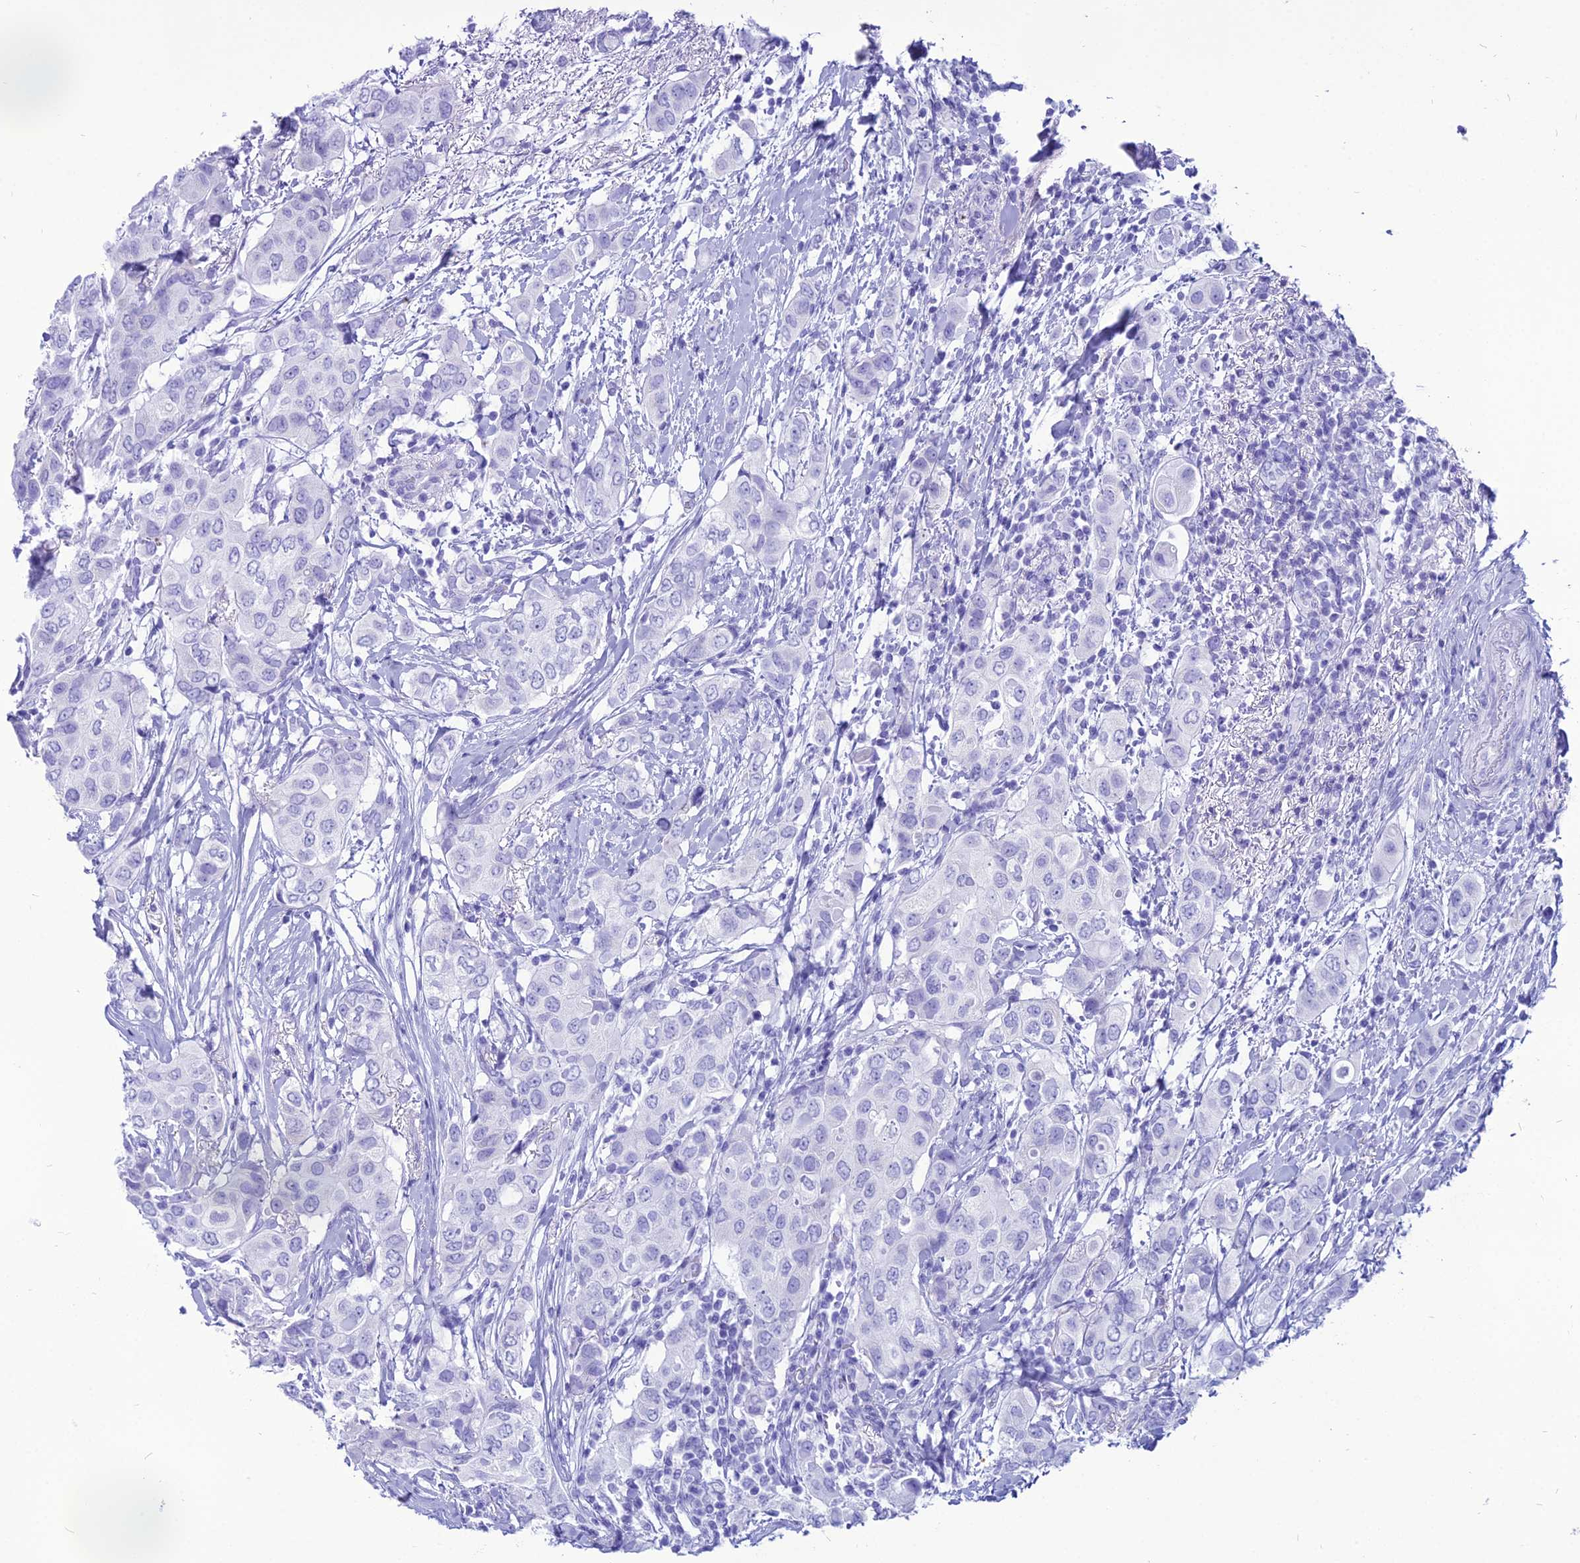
{"staining": {"intensity": "negative", "quantity": "none", "location": "none"}, "tissue": "breast cancer", "cell_type": "Tumor cells", "image_type": "cancer", "snomed": [{"axis": "morphology", "description": "Lobular carcinoma"}, {"axis": "topography", "description": "Breast"}], "caption": "High magnification brightfield microscopy of breast lobular carcinoma stained with DAB (3,3'-diaminobenzidine) (brown) and counterstained with hematoxylin (blue): tumor cells show no significant staining. (DAB (3,3'-diaminobenzidine) immunohistochemistry (IHC) with hematoxylin counter stain).", "gene": "PNMA5", "patient": {"sex": "female", "age": 51}}